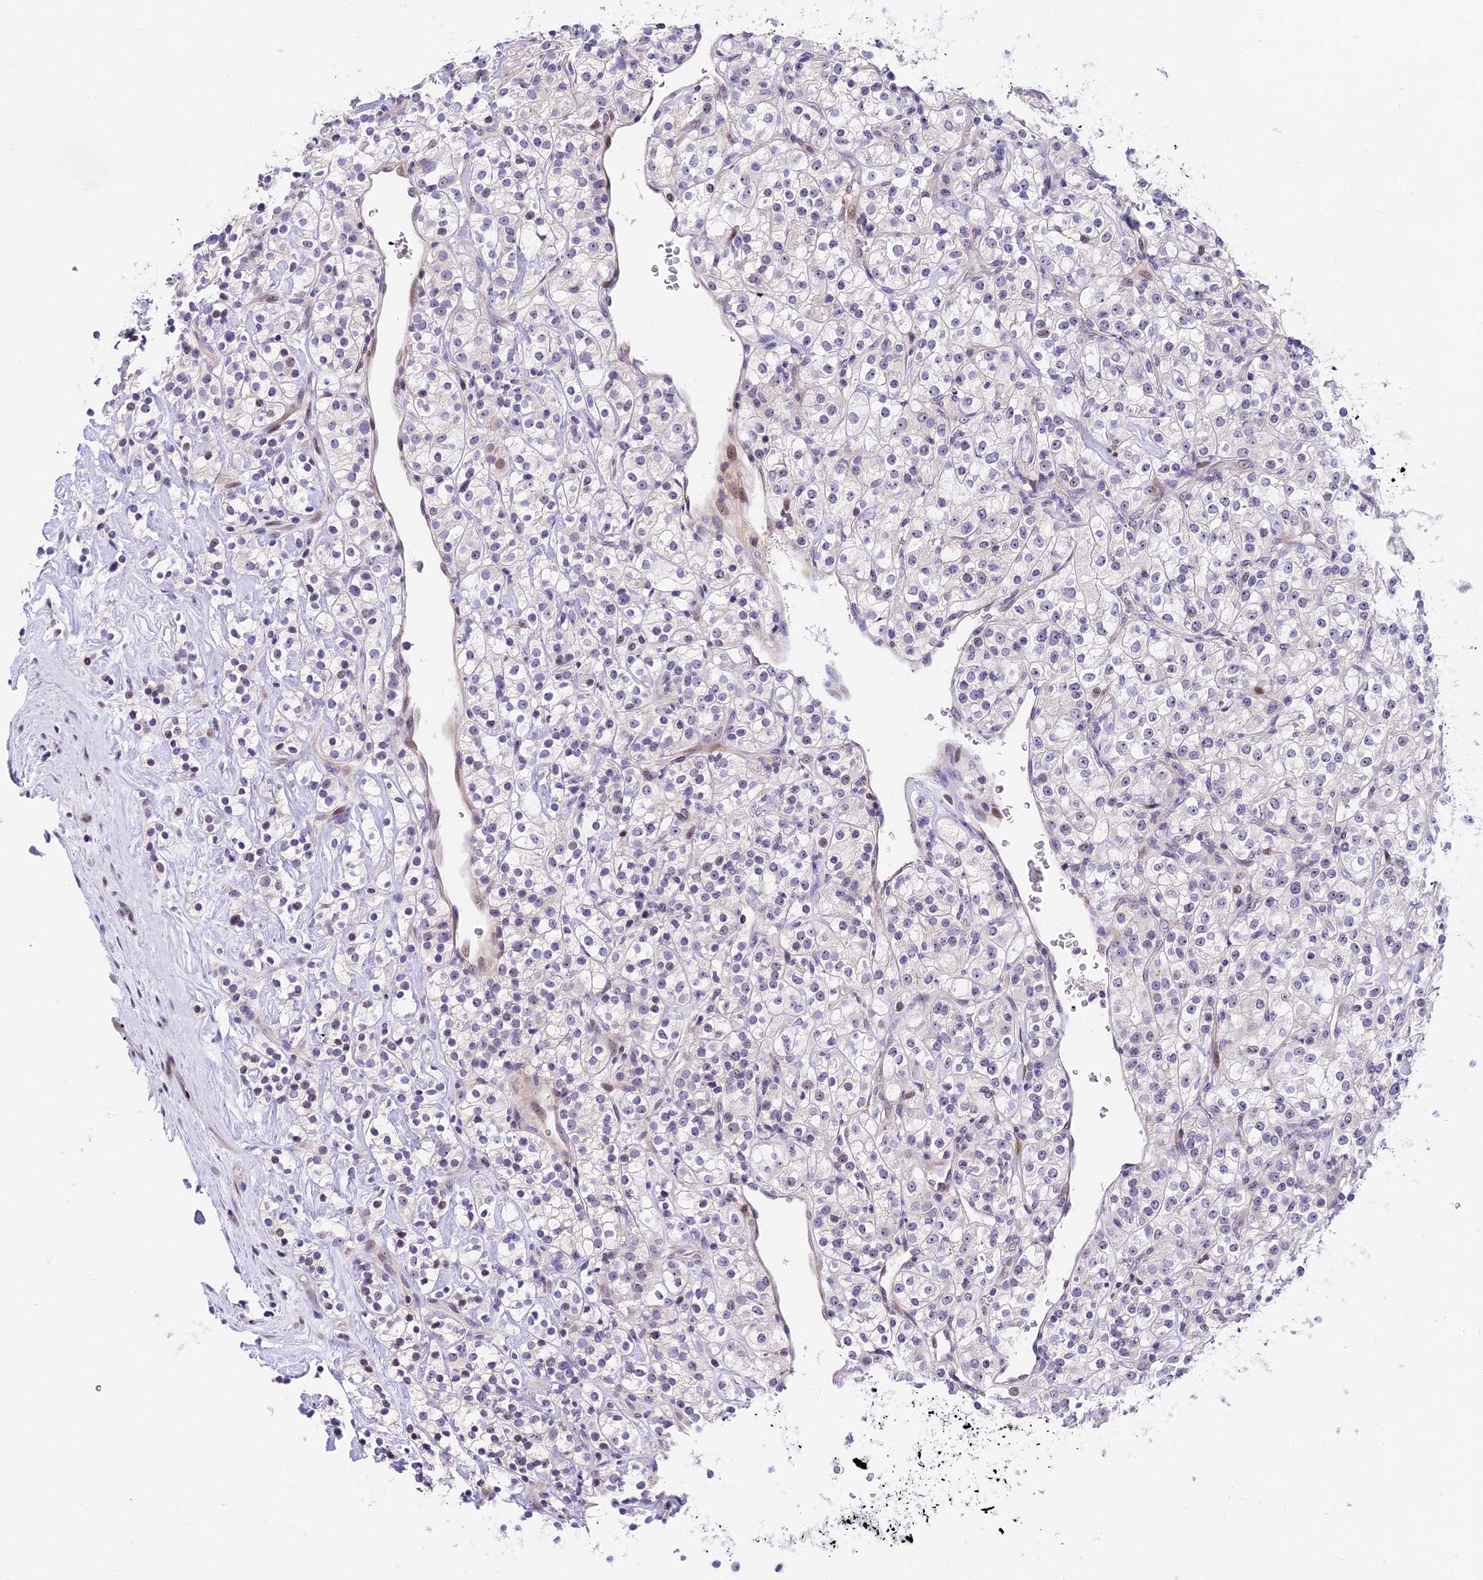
{"staining": {"intensity": "moderate", "quantity": "<25%", "location": "nuclear"}, "tissue": "renal cancer", "cell_type": "Tumor cells", "image_type": "cancer", "snomed": [{"axis": "morphology", "description": "Adenocarcinoma, NOS"}, {"axis": "topography", "description": "Kidney"}], "caption": "Immunohistochemical staining of renal cancer (adenocarcinoma) exhibits low levels of moderate nuclear staining in approximately <25% of tumor cells.", "gene": "MIDN", "patient": {"sex": "male", "age": 77}}